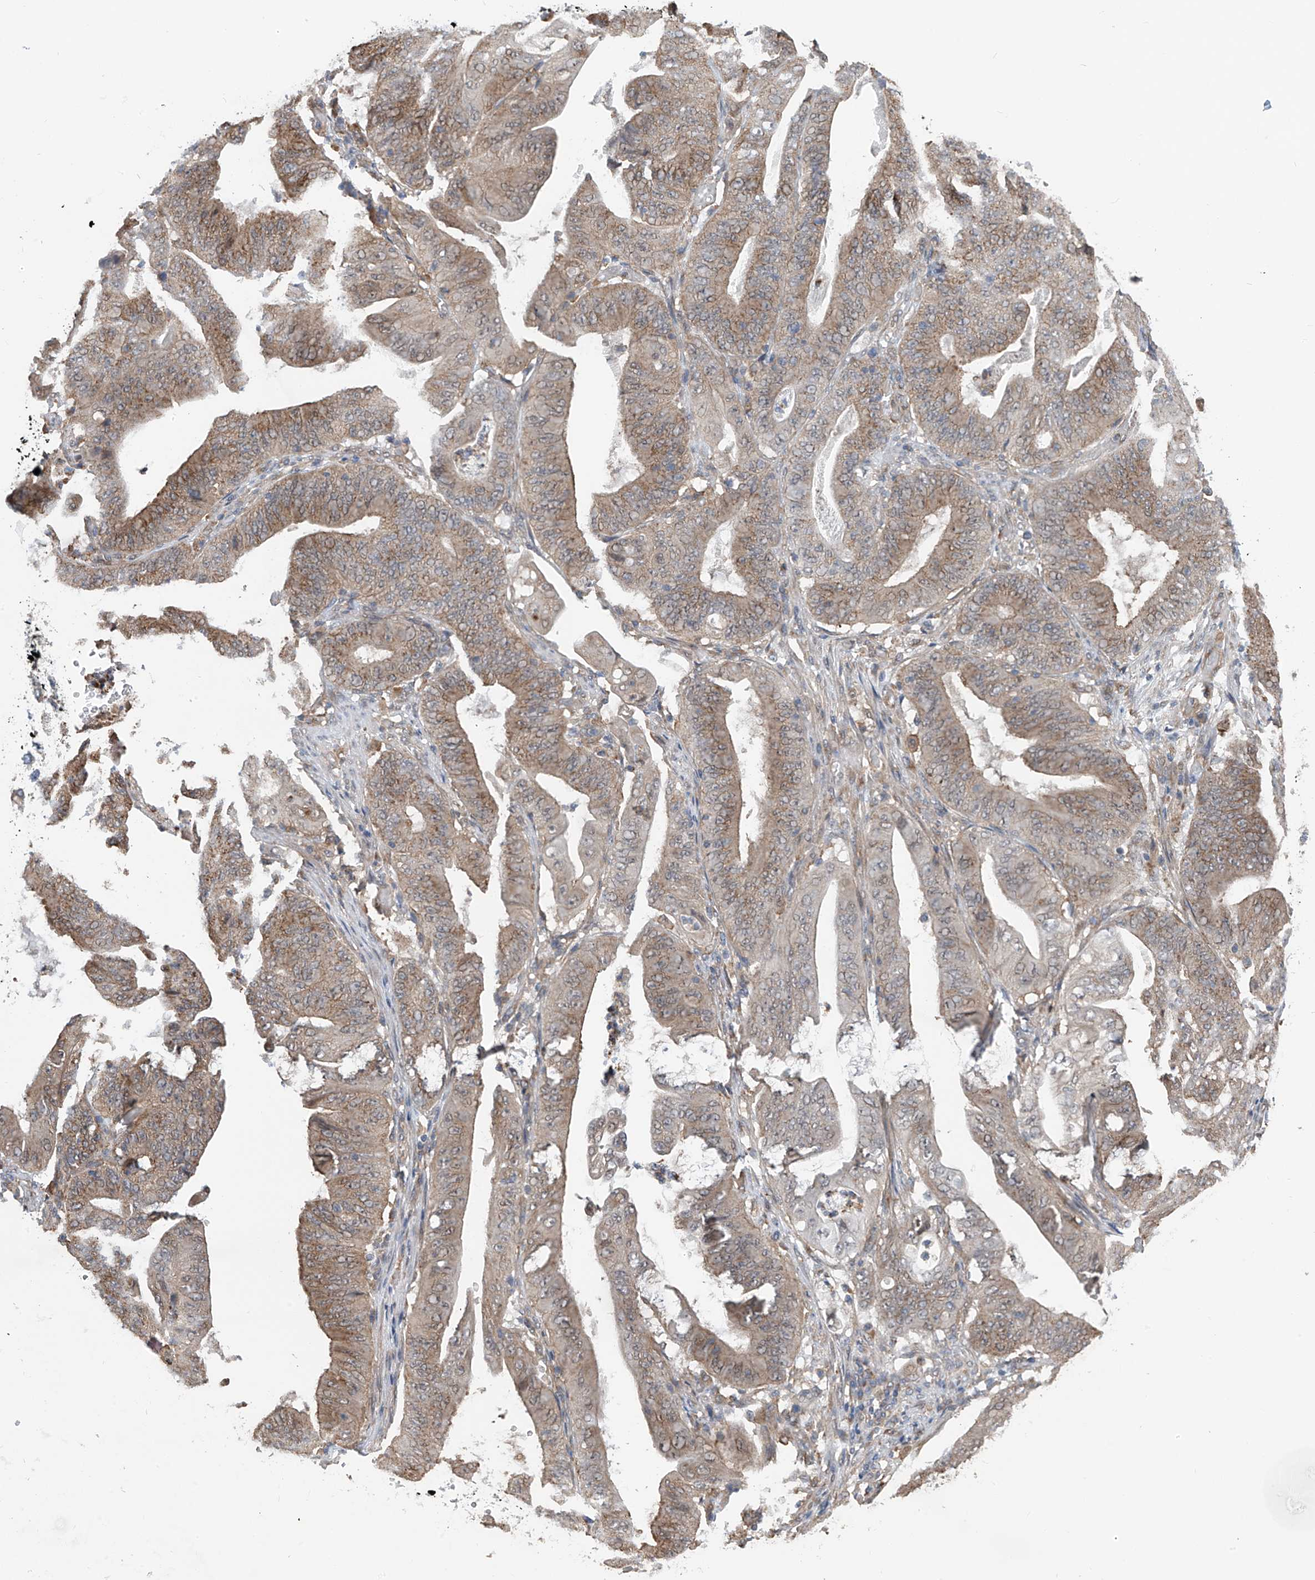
{"staining": {"intensity": "moderate", "quantity": "25%-75%", "location": "cytoplasmic/membranous"}, "tissue": "stomach cancer", "cell_type": "Tumor cells", "image_type": "cancer", "snomed": [{"axis": "morphology", "description": "Adenocarcinoma, NOS"}, {"axis": "topography", "description": "Stomach"}], "caption": "Stomach adenocarcinoma tissue shows moderate cytoplasmic/membranous expression in about 25%-75% of tumor cells", "gene": "ZNF189", "patient": {"sex": "female", "age": 73}}